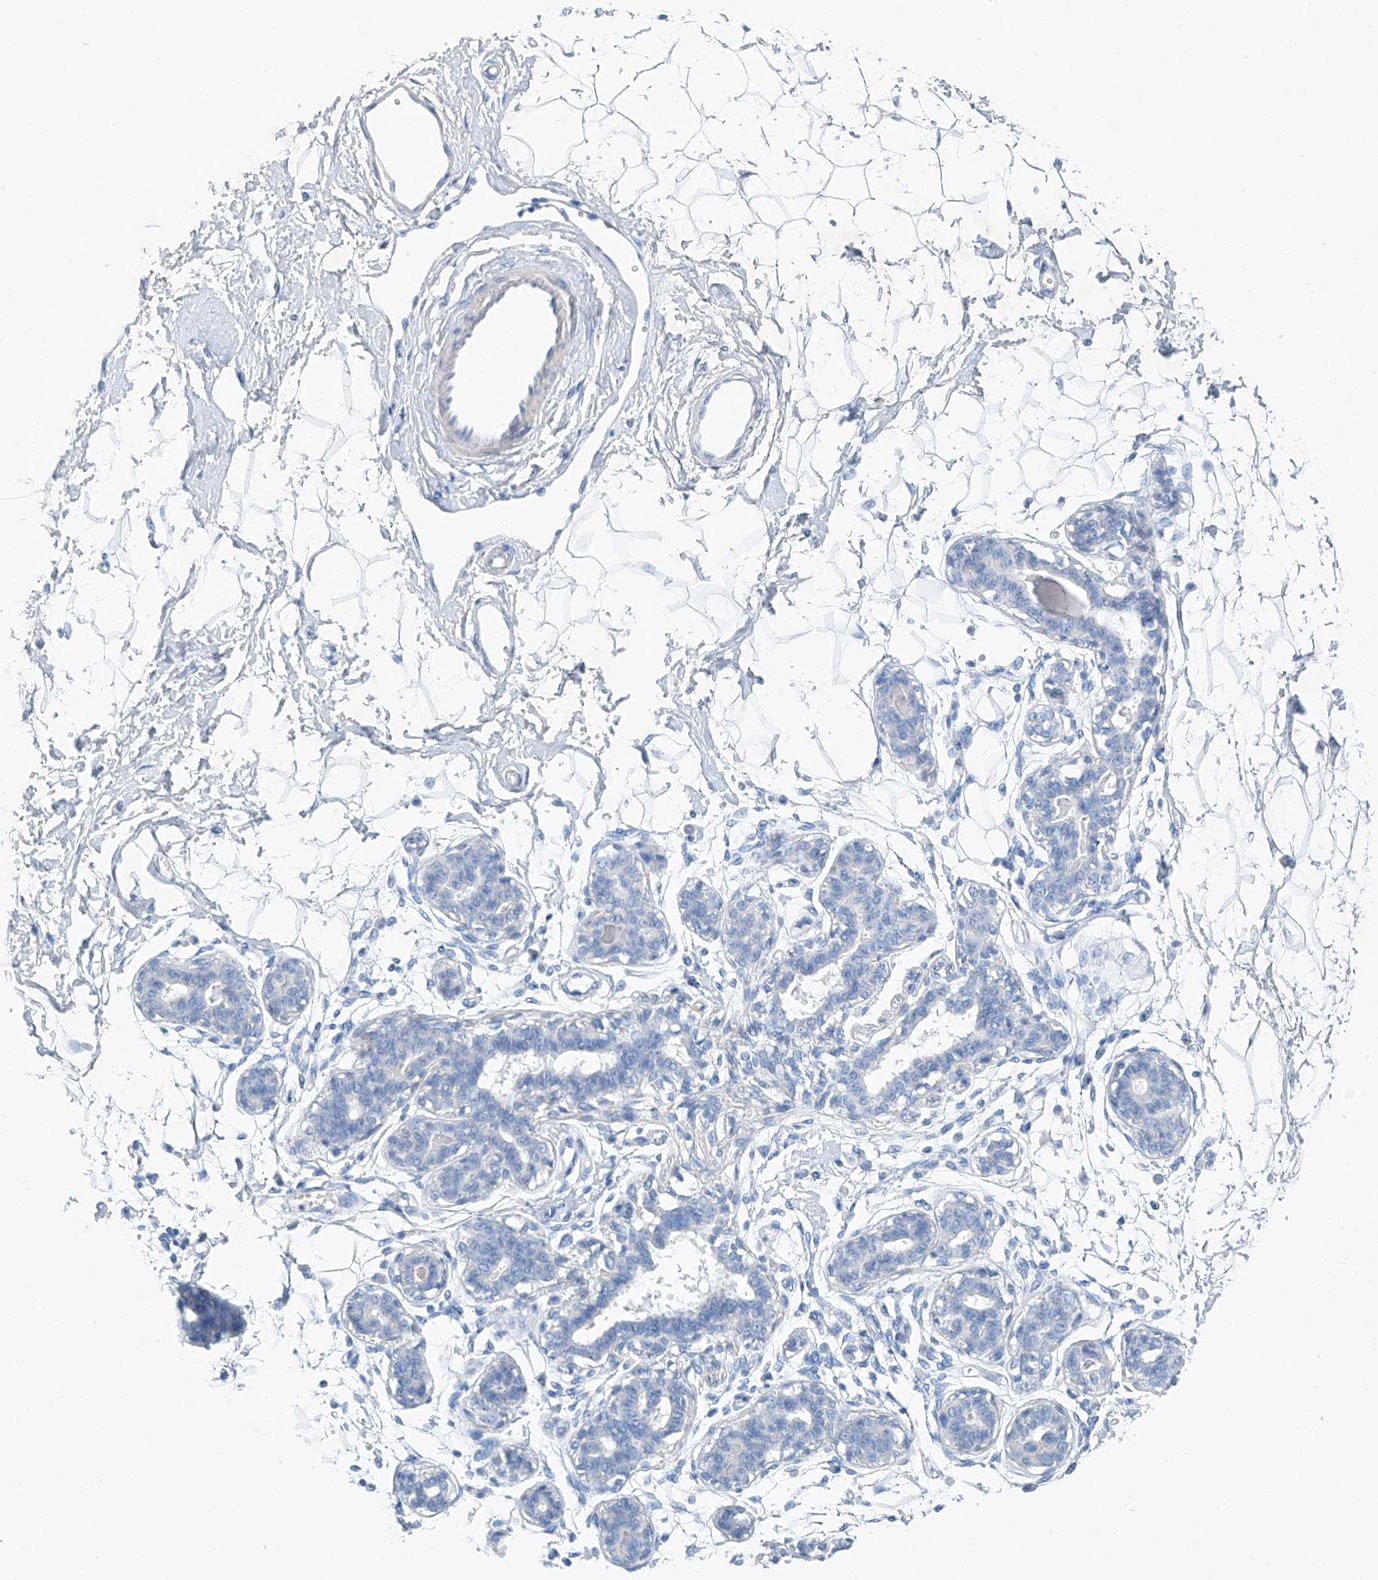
{"staining": {"intensity": "negative", "quantity": "none", "location": "none"}, "tissue": "breast", "cell_type": "Adipocytes", "image_type": "normal", "snomed": [{"axis": "morphology", "description": "Normal tissue, NOS"}, {"axis": "topography", "description": "Breast"}], "caption": "Immunohistochemical staining of normal human breast displays no significant positivity in adipocytes. Nuclei are stained in blue.", "gene": "C1orf87", "patient": {"sex": "female", "age": 45}}